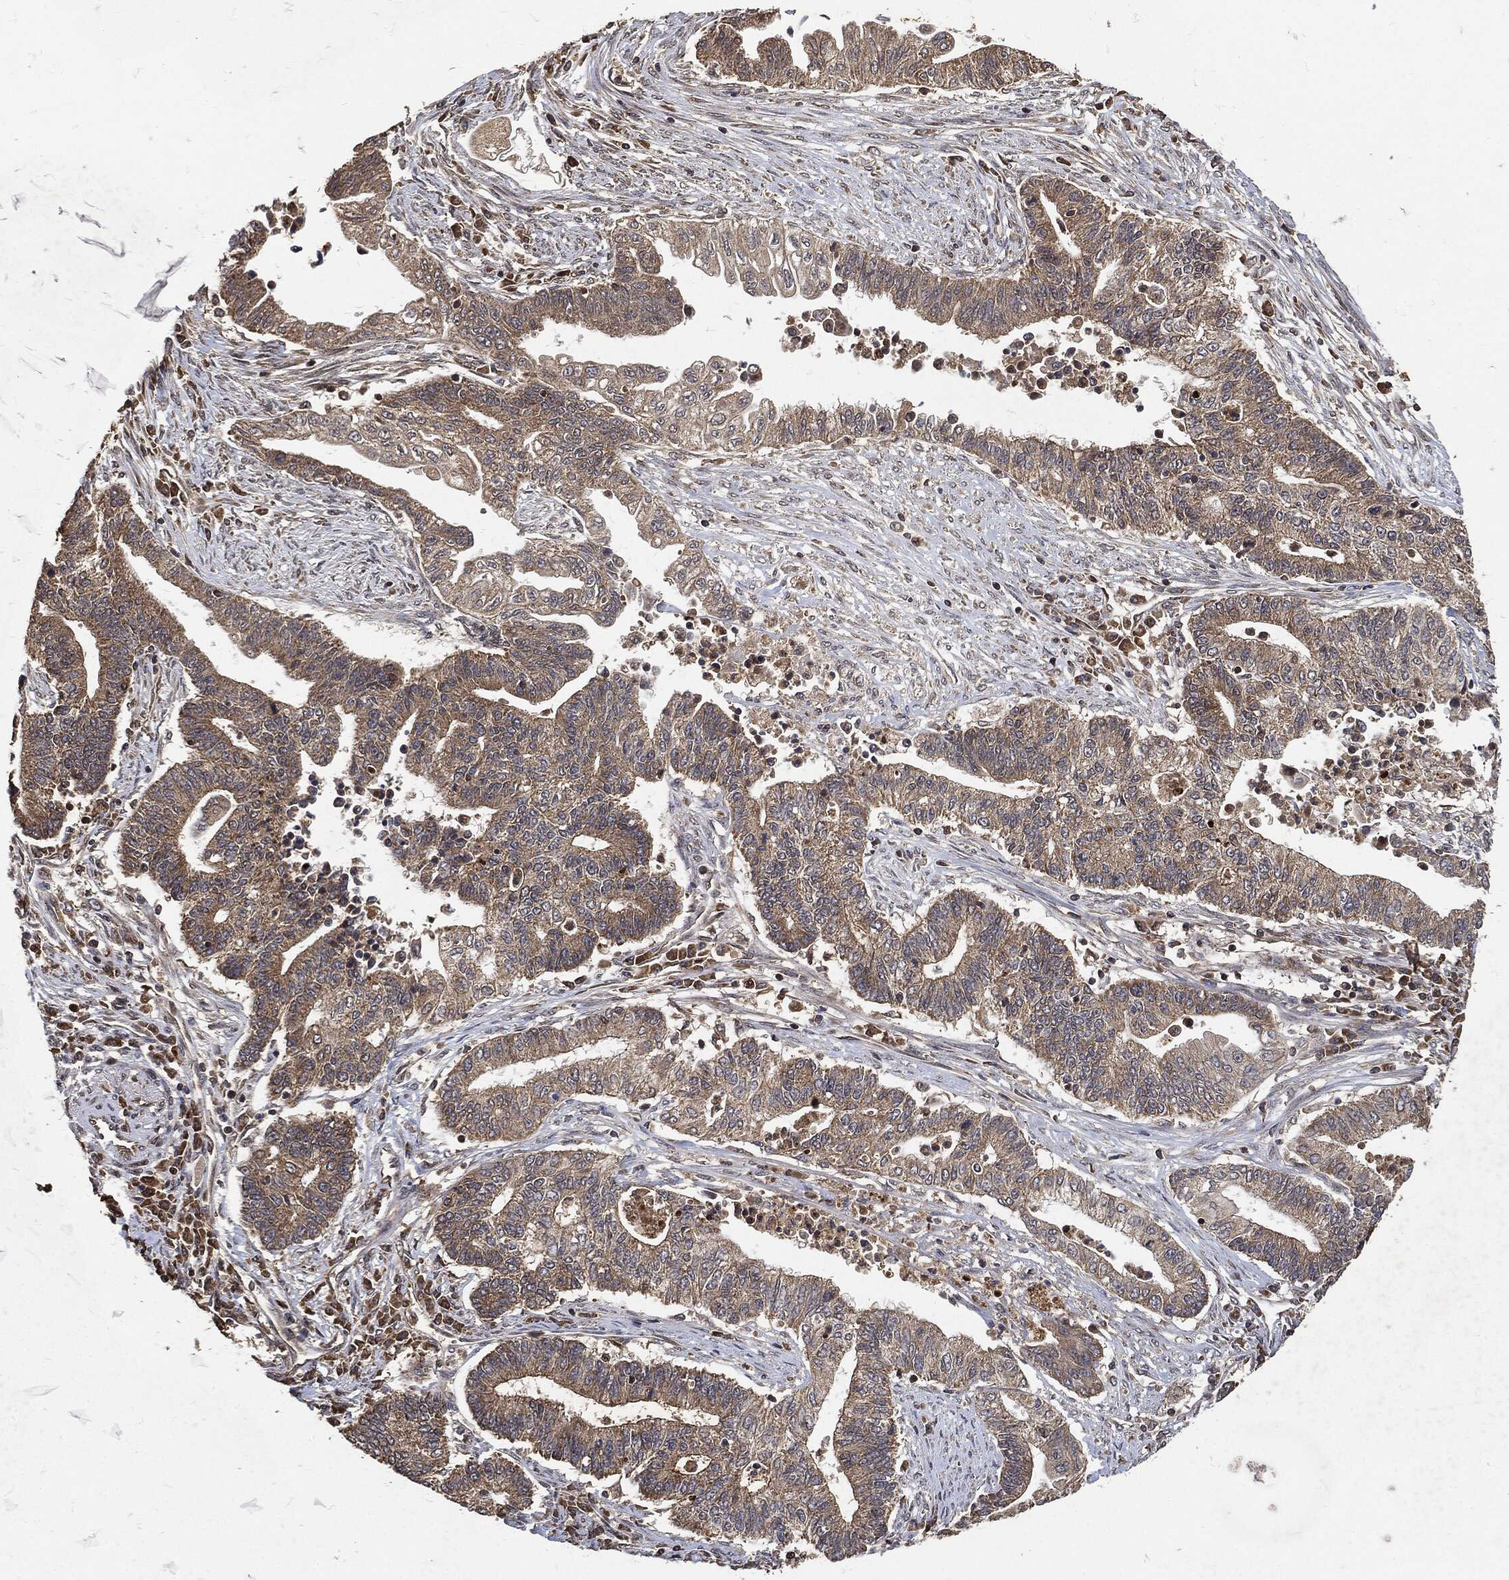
{"staining": {"intensity": "weak", "quantity": ">75%", "location": "cytoplasmic/membranous"}, "tissue": "endometrial cancer", "cell_type": "Tumor cells", "image_type": "cancer", "snomed": [{"axis": "morphology", "description": "Adenocarcinoma, NOS"}, {"axis": "topography", "description": "Uterus"}, {"axis": "topography", "description": "Endometrium"}], "caption": "Approximately >75% of tumor cells in human endometrial cancer (adenocarcinoma) exhibit weak cytoplasmic/membranous protein staining as visualized by brown immunohistochemical staining.", "gene": "ZNF226", "patient": {"sex": "female", "age": 54}}